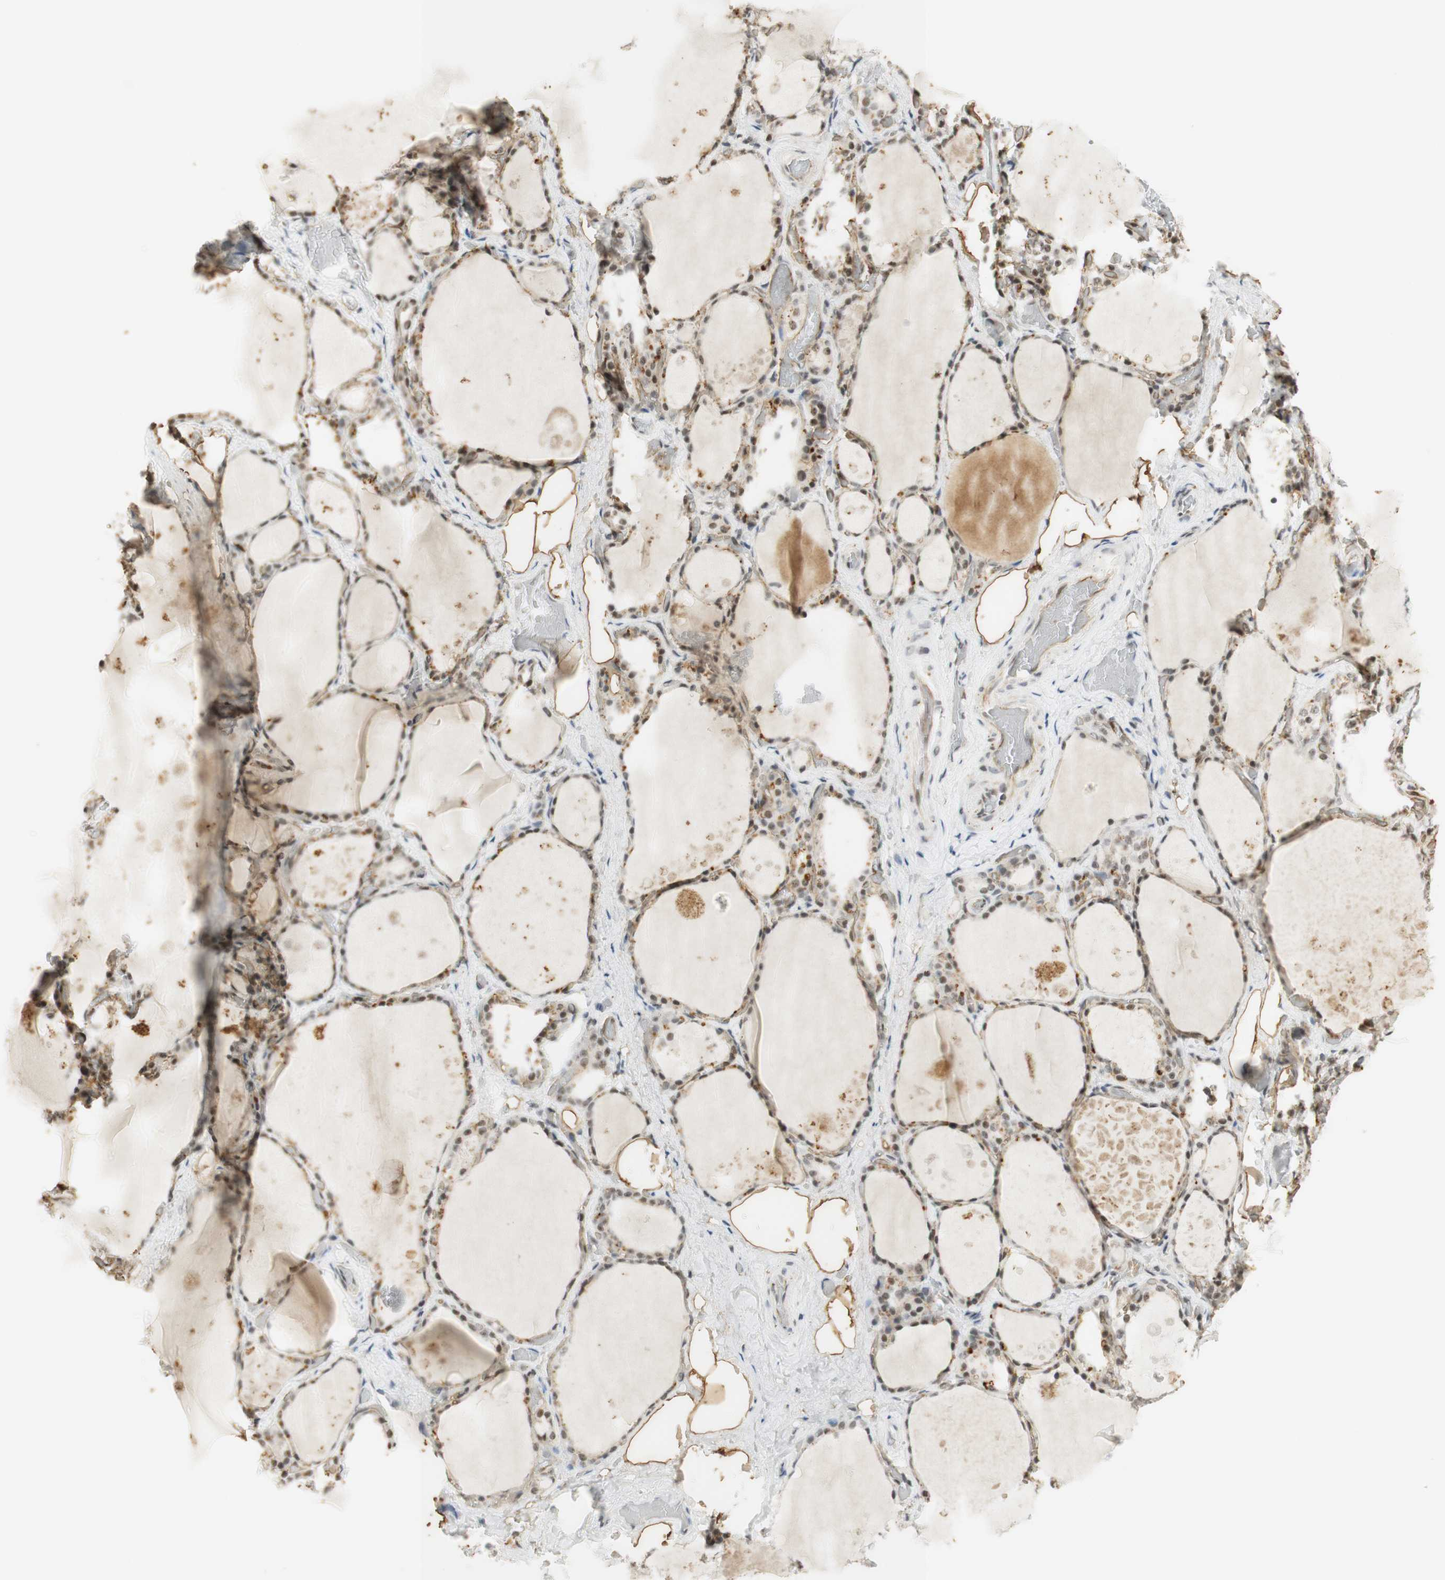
{"staining": {"intensity": "moderate", "quantity": ">75%", "location": "nuclear"}, "tissue": "thyroid gland", "cell_type": "Glandular cells", "image_type": "normal", "snomed": [{"axis": "morphology", "description": "Normal tissue, NOS"}, {"axis": "topography", "description": "Thyroid gland"}], "caption": "High-magnification brightfield microscopy of normal thyroid gland stained with DAB (3,3'-diaminobenzidine) (brown) and counterstained with hematoxylin (blue). glandular cells exhibit moderate nuclear expression is present in about>75% of cells.", "gene": "IRF1", "patient": {"sex": "male", "age": 61}}